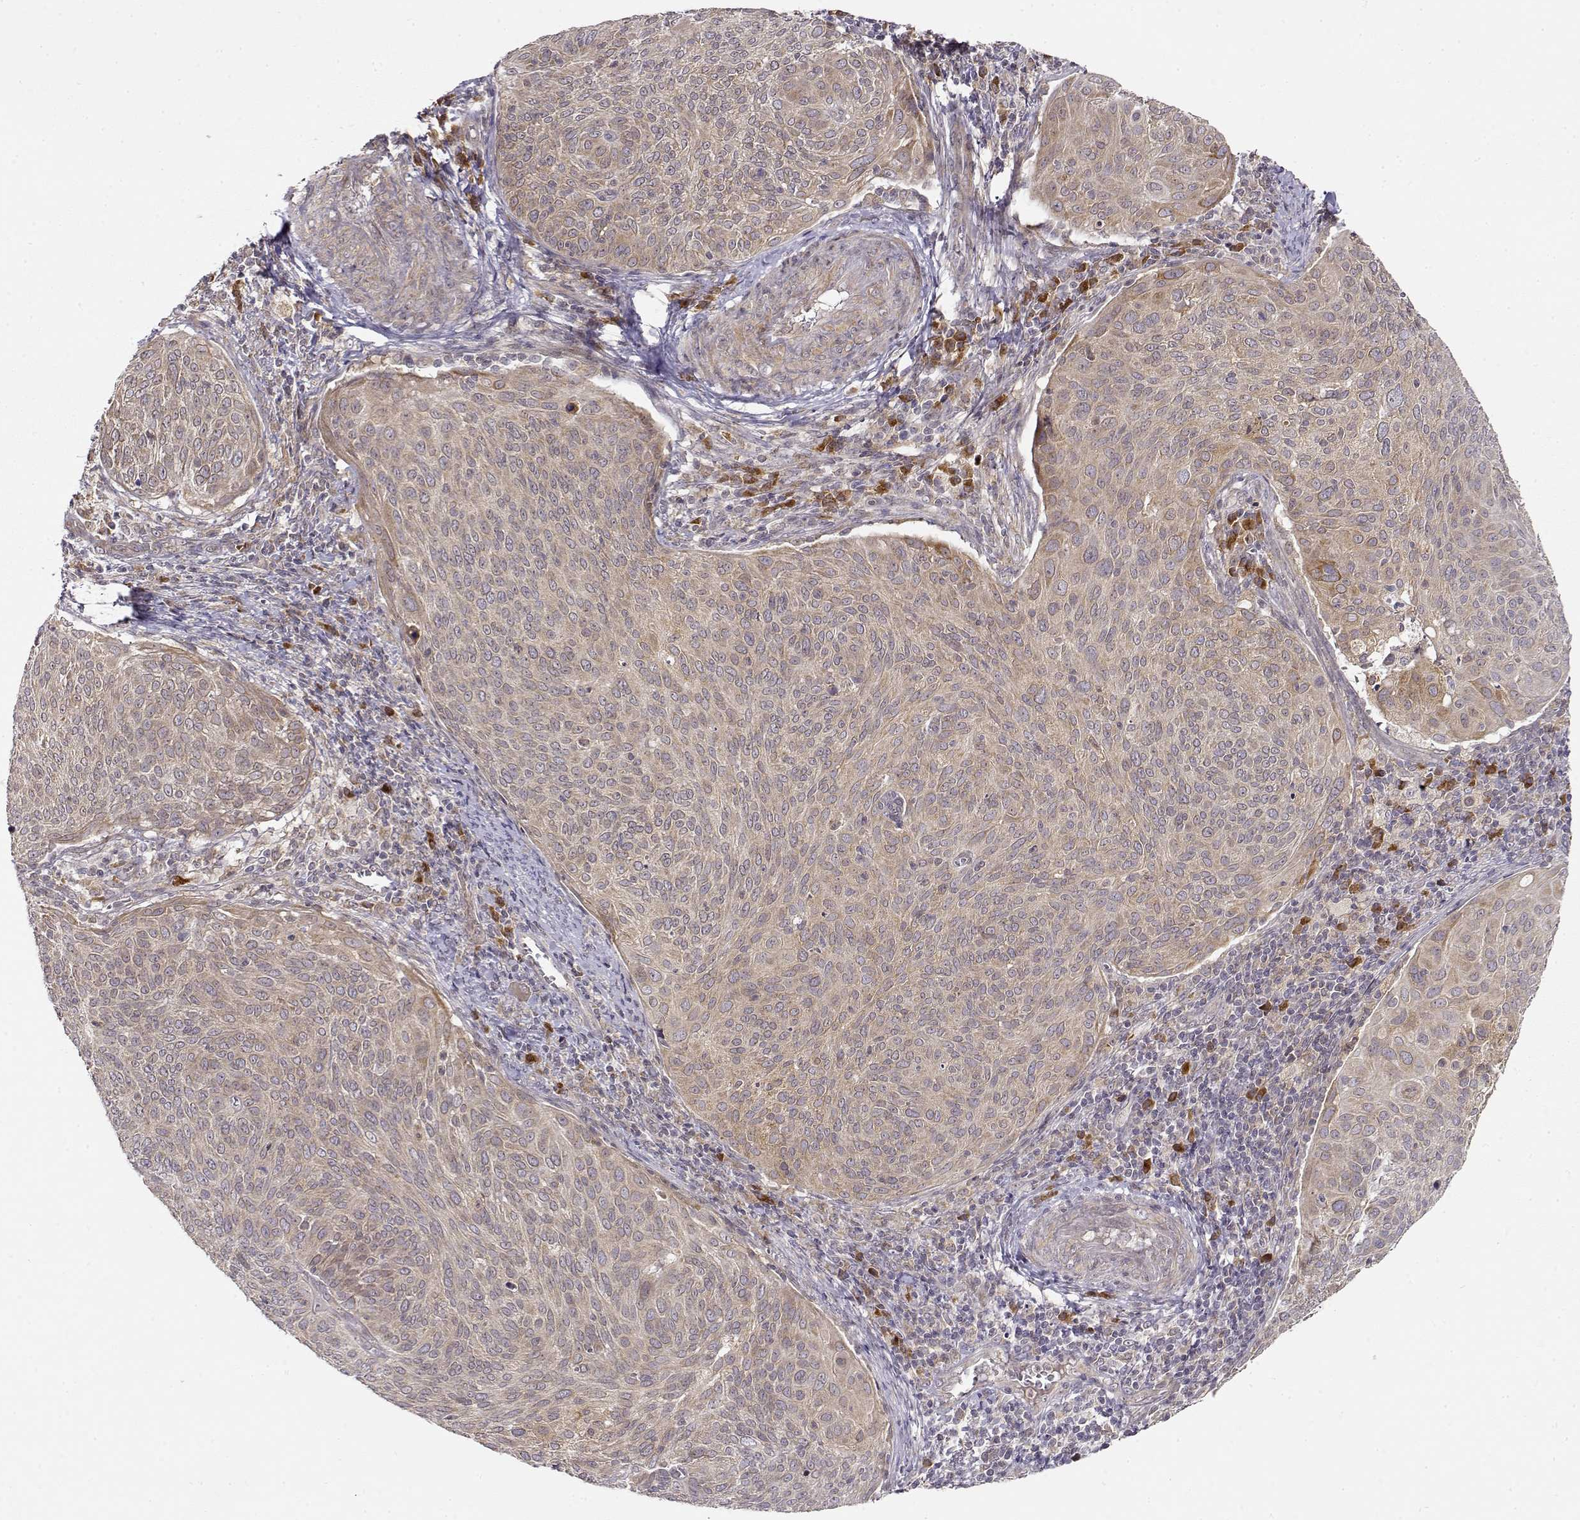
{"staining": {"intensity": "weak", "quantity": ">75%", "location": "cytoplasmic/membranous"}, "tissue": "cervical cancer", "cell_type": "Tumor cells", "image_type": "cancer", "snomed": [{"axis": "morphology", "description": "Squamous cell carcinoma, NOS"}, {"axis": "topography", "description": "Cervix"}], "caption": "IHC histopathology image of neoplastic tissue: cervical squamous cell carcinoma stained using IHC reveals low levels of weak protein expression localized specifically in the cytoplasmic/membranous of tumor cells, appearing as a cytoplasmic/membranous brown color.", "gene": "ERGIC2", "patient": {"sex": "female", "age": 39}}